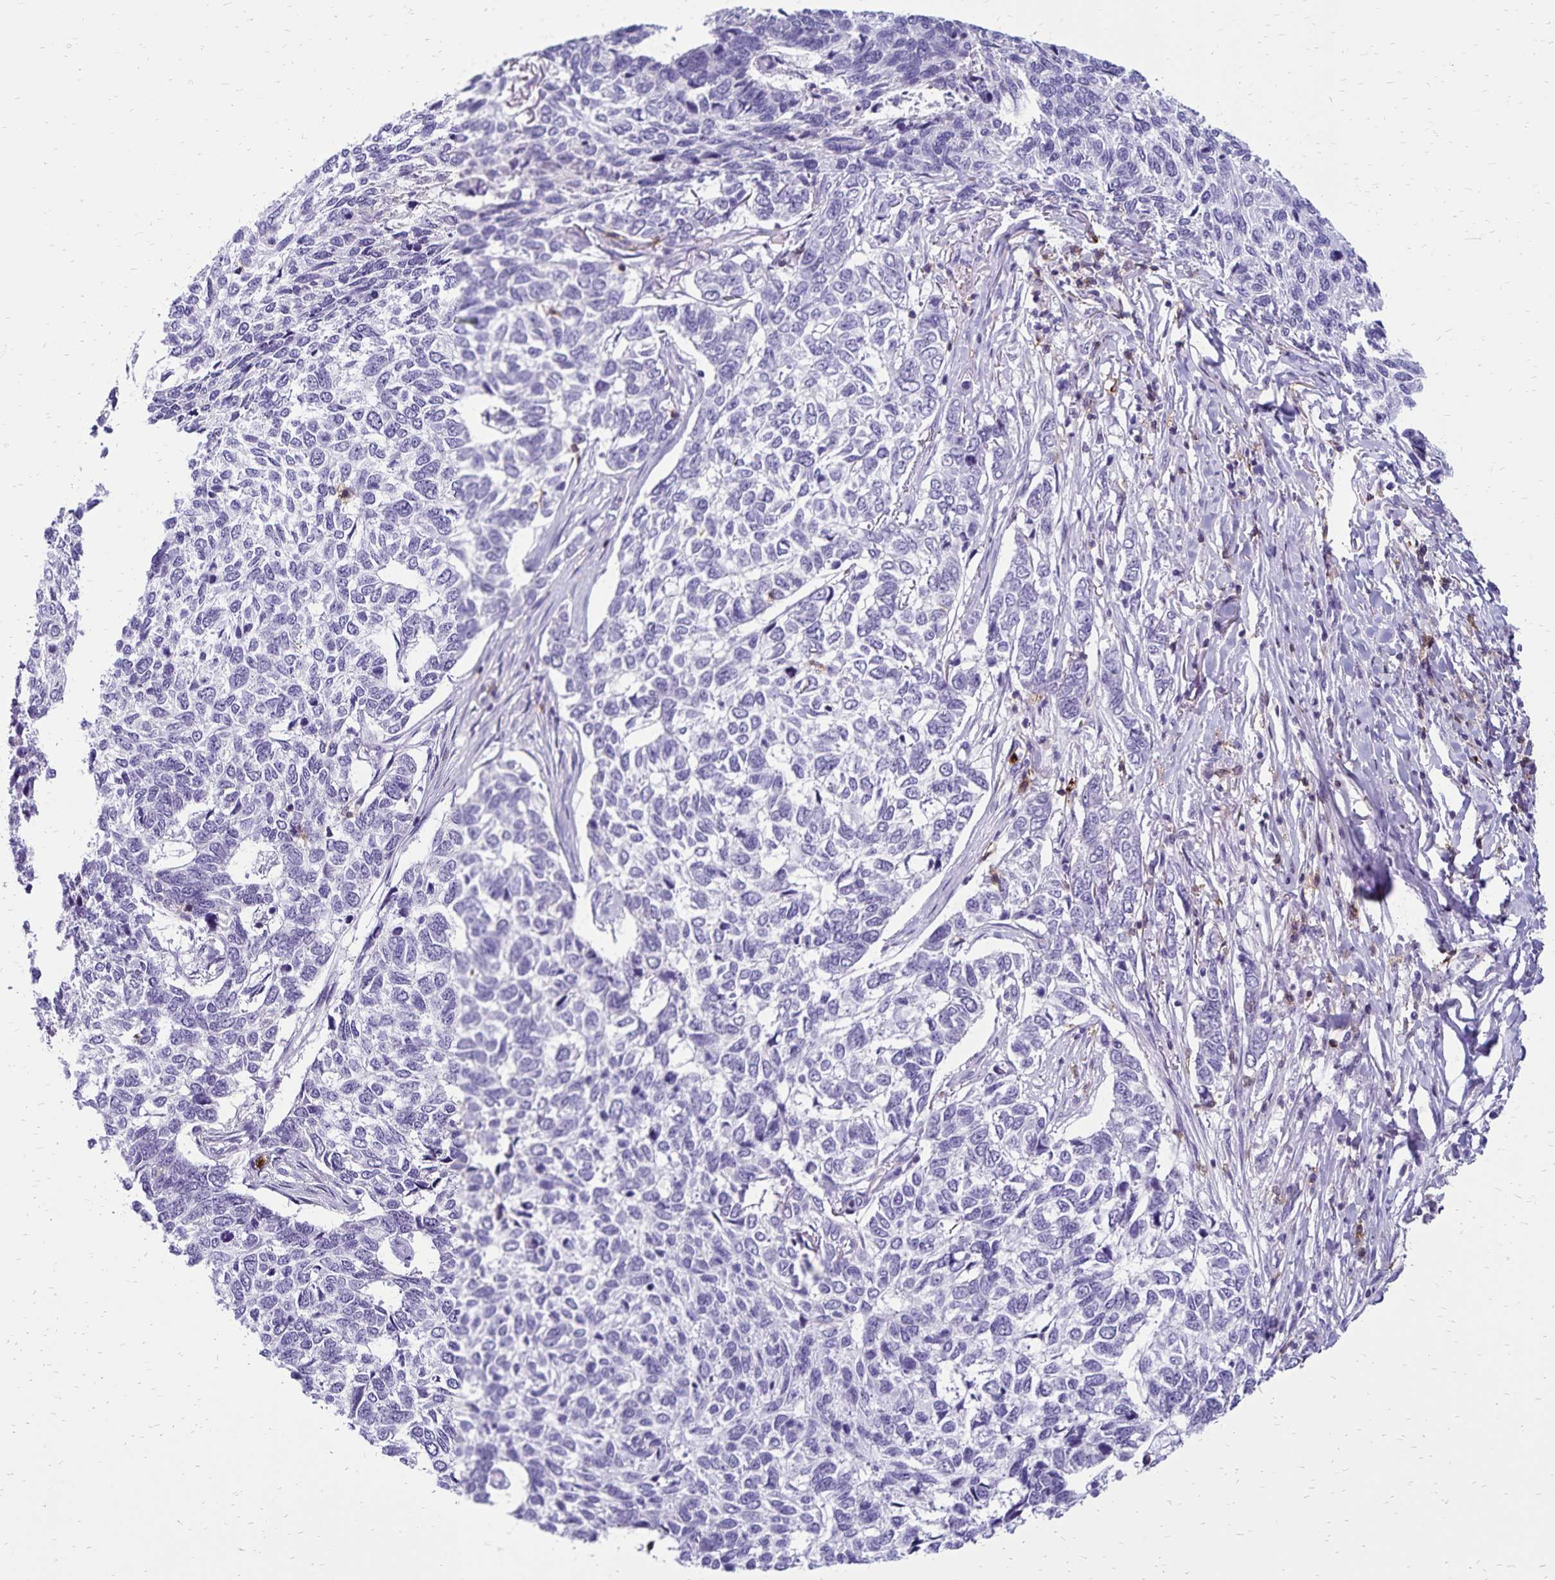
{"staining": {"intensity": "negative", "quantity": "none", "location": "none"}, "tissue": "skin cancer", "cell_type": "Tumor cells", "image_type": "cancer", "snomed": [{"axis": "morphology", "description": "Basal cell carcinoma"}, {"axis": "topography", "description": "Skin"}], "caption": "Tumor cells are negative for protein expression in human skin basal cell carcinoma.", "gene": "CD27", "patient": {"sex": "female", "age": 65}}